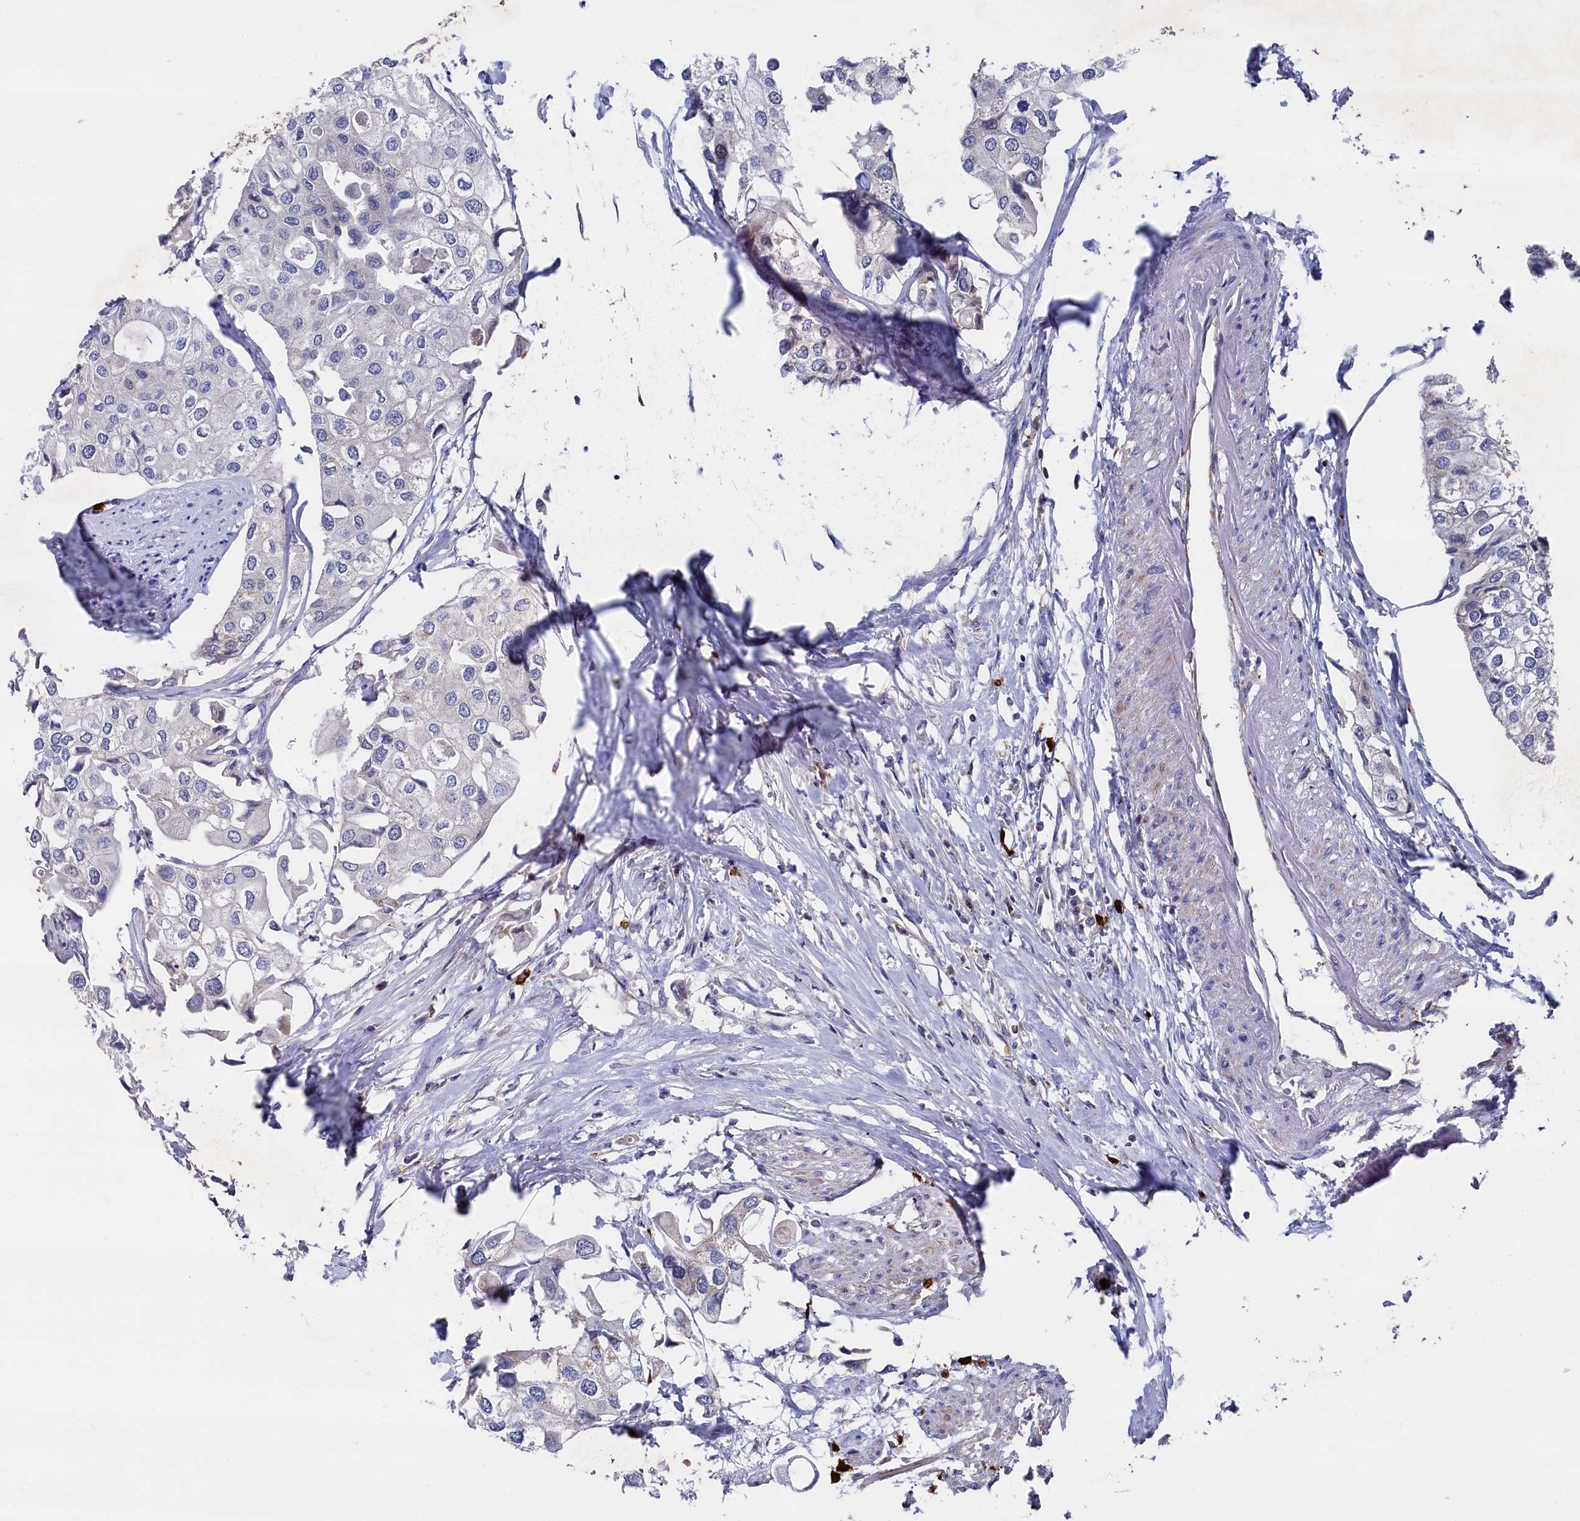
{"staining": {"intensity": "weak", "quantity": "<25%", "location": "cytoplasmic/membranous"}, "tissue": "urothelial cancer", "cell_type": "Tumor cells", "image_type": "cancer", "snomed": [{"axis": "morphology", "description": "Urothelial carcinoma, High grade"}, {"axis": "topography", "description": "Urinary bladder"}], "caption": "Immunohistochemical staining of high-grade urothelial carcinoma shows no significant staining in tumor cells.", "gene": "CHCHD1", "patient": {"sex": "male", "age": 64}}